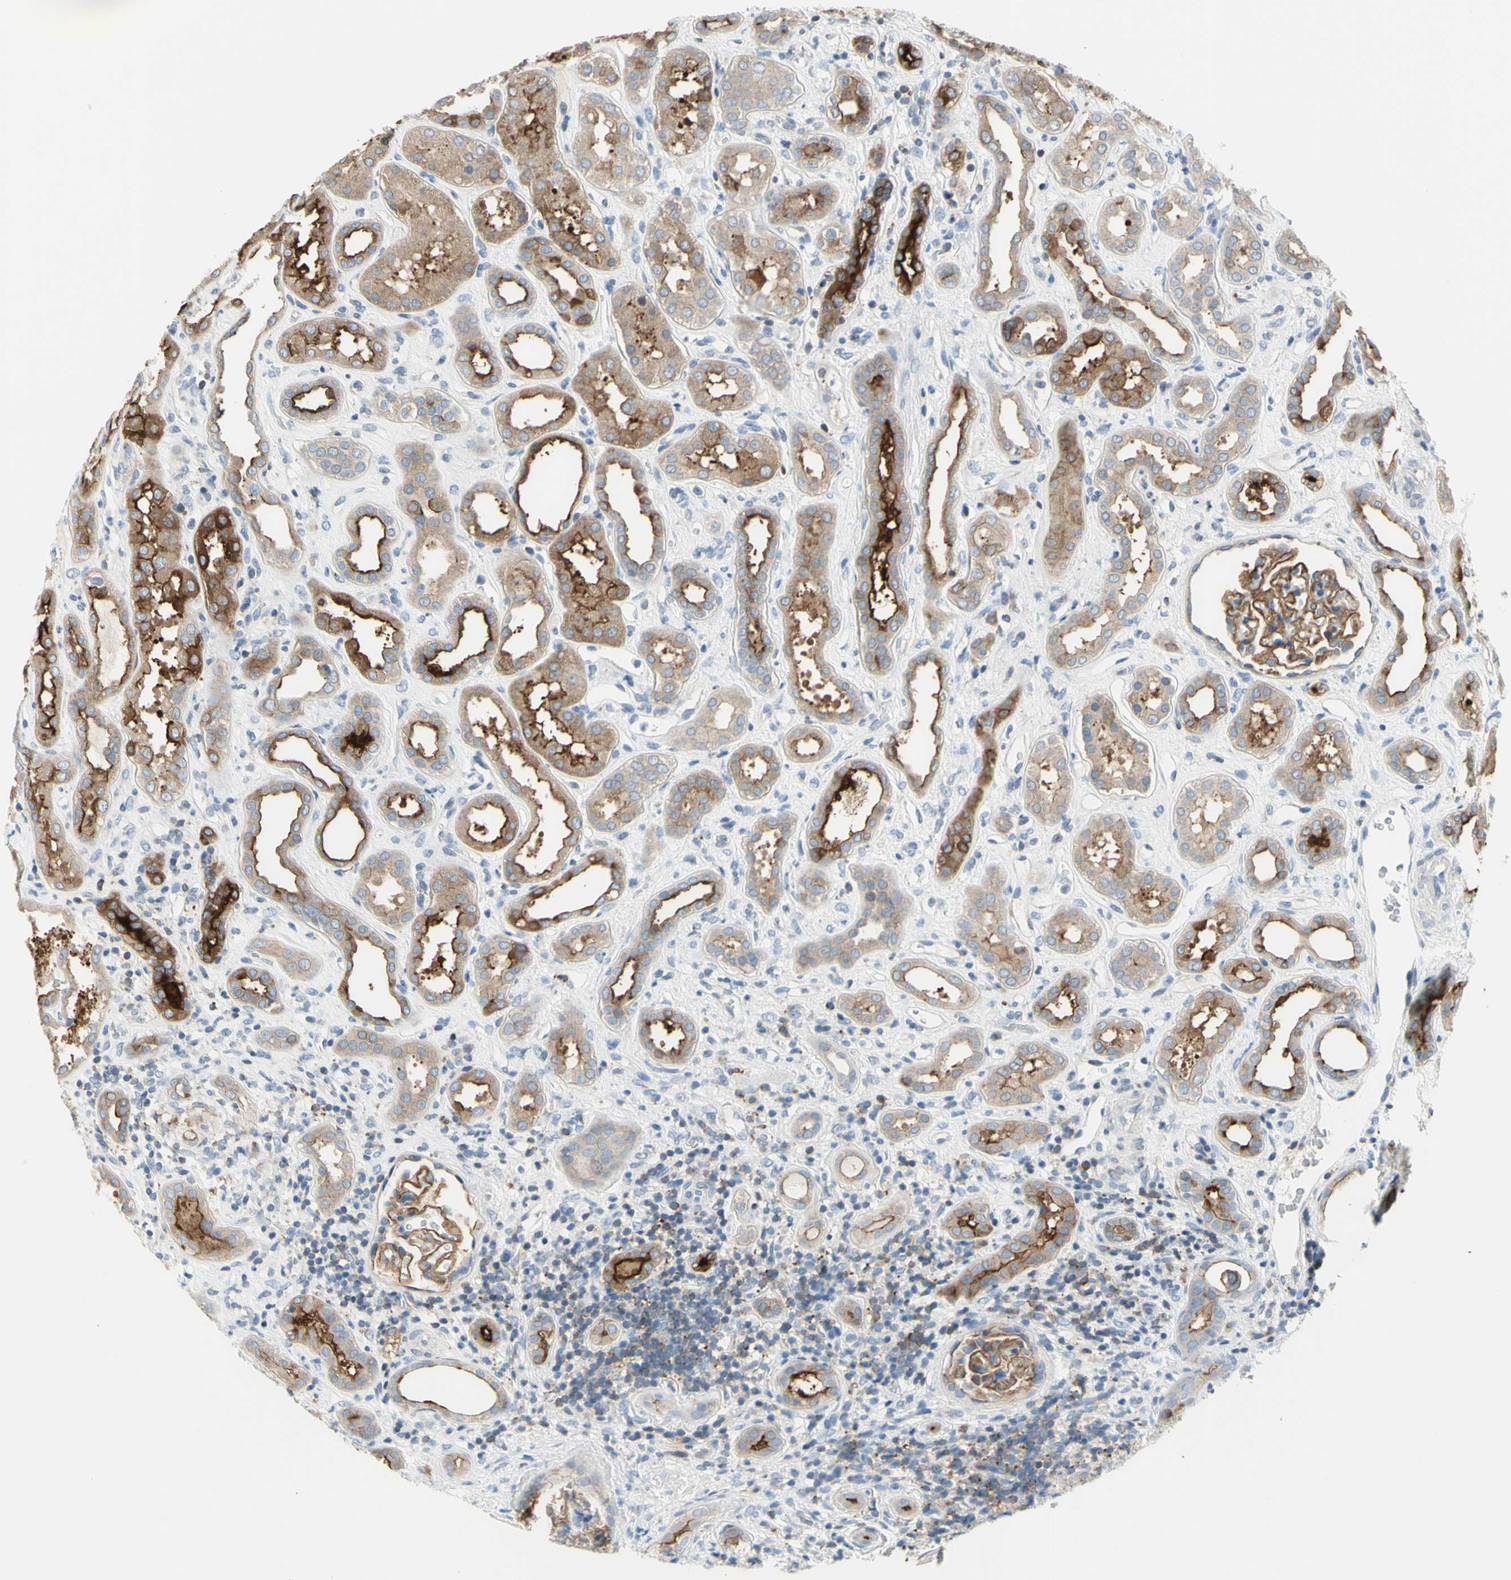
{"staining": {"intensity": "moderate", "quantity": ">75%", "location": "cytoplasmic/membranous"}, "tissue": "kidney", "cell_type": "Cells in glomeruli", "image_type": "normal", "snomed": [{"axis": "morphology", "description": "Normal tissue, NOS"}, {"axis": "topography", "description": "Kidney"}], "caption": "Brown immunohistochemical staining in normal human kidney demonstrates moderate cytoplasmic/membranous staining in about >75% of cells in glomeruli.", "gene": "MUC1", "patient": {"sex": "male", "age": 59}}